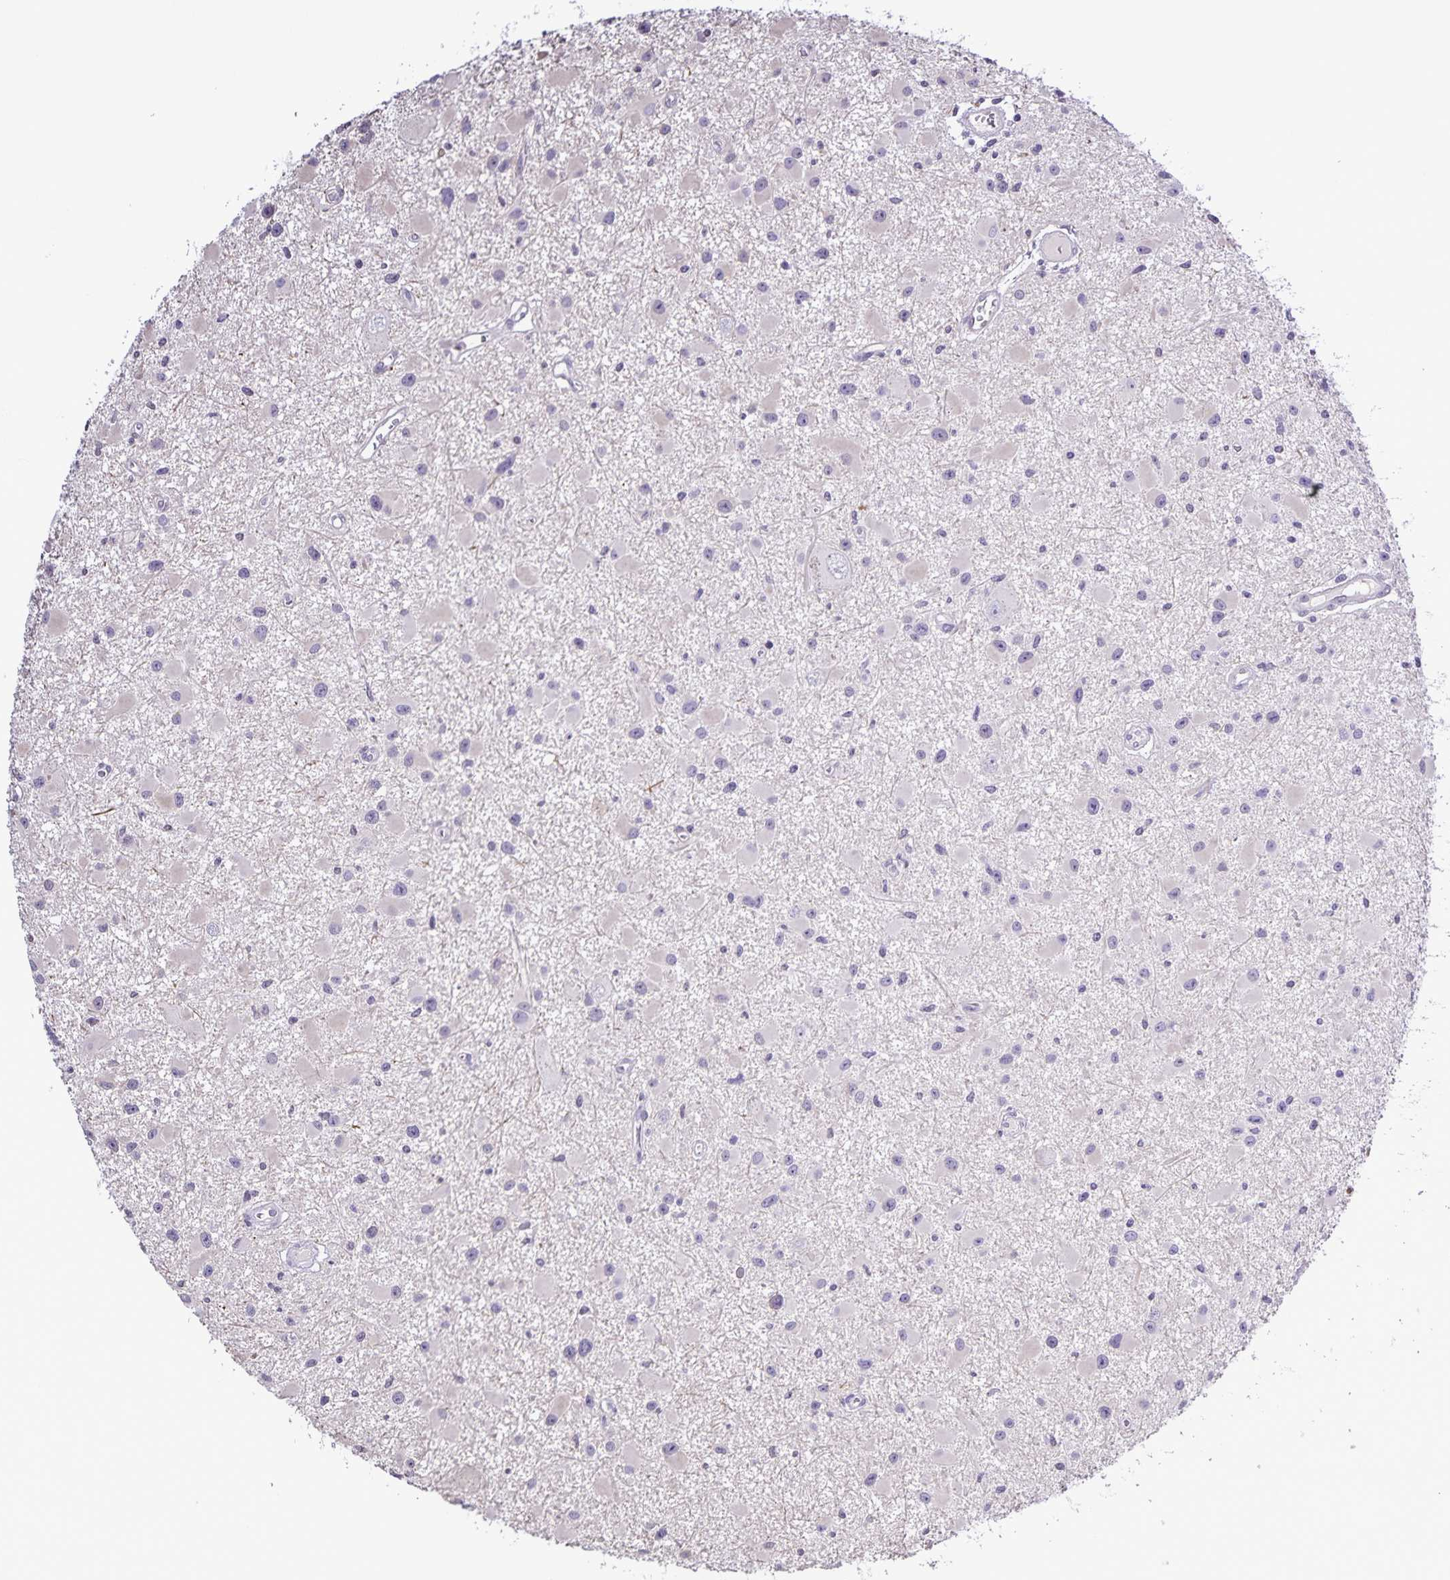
{"staining": {"intensity": "negative", "quantity": "none", "location": "none"}, "tissue": "glioma", "cell_type": "Tumor cells", "image_type": "cancer", "snomed": [{"axis": "morphology", "description": "Glioma, malignant, High grade"}, {"axis": "topography", "description": "Brain"}], "caption": "High-grade glioma (malignant) stained for a protein using IHC displays no staining tumor cells.", "gene": "ONECUT2", "patient": {"sex": "male", "age": 54}}